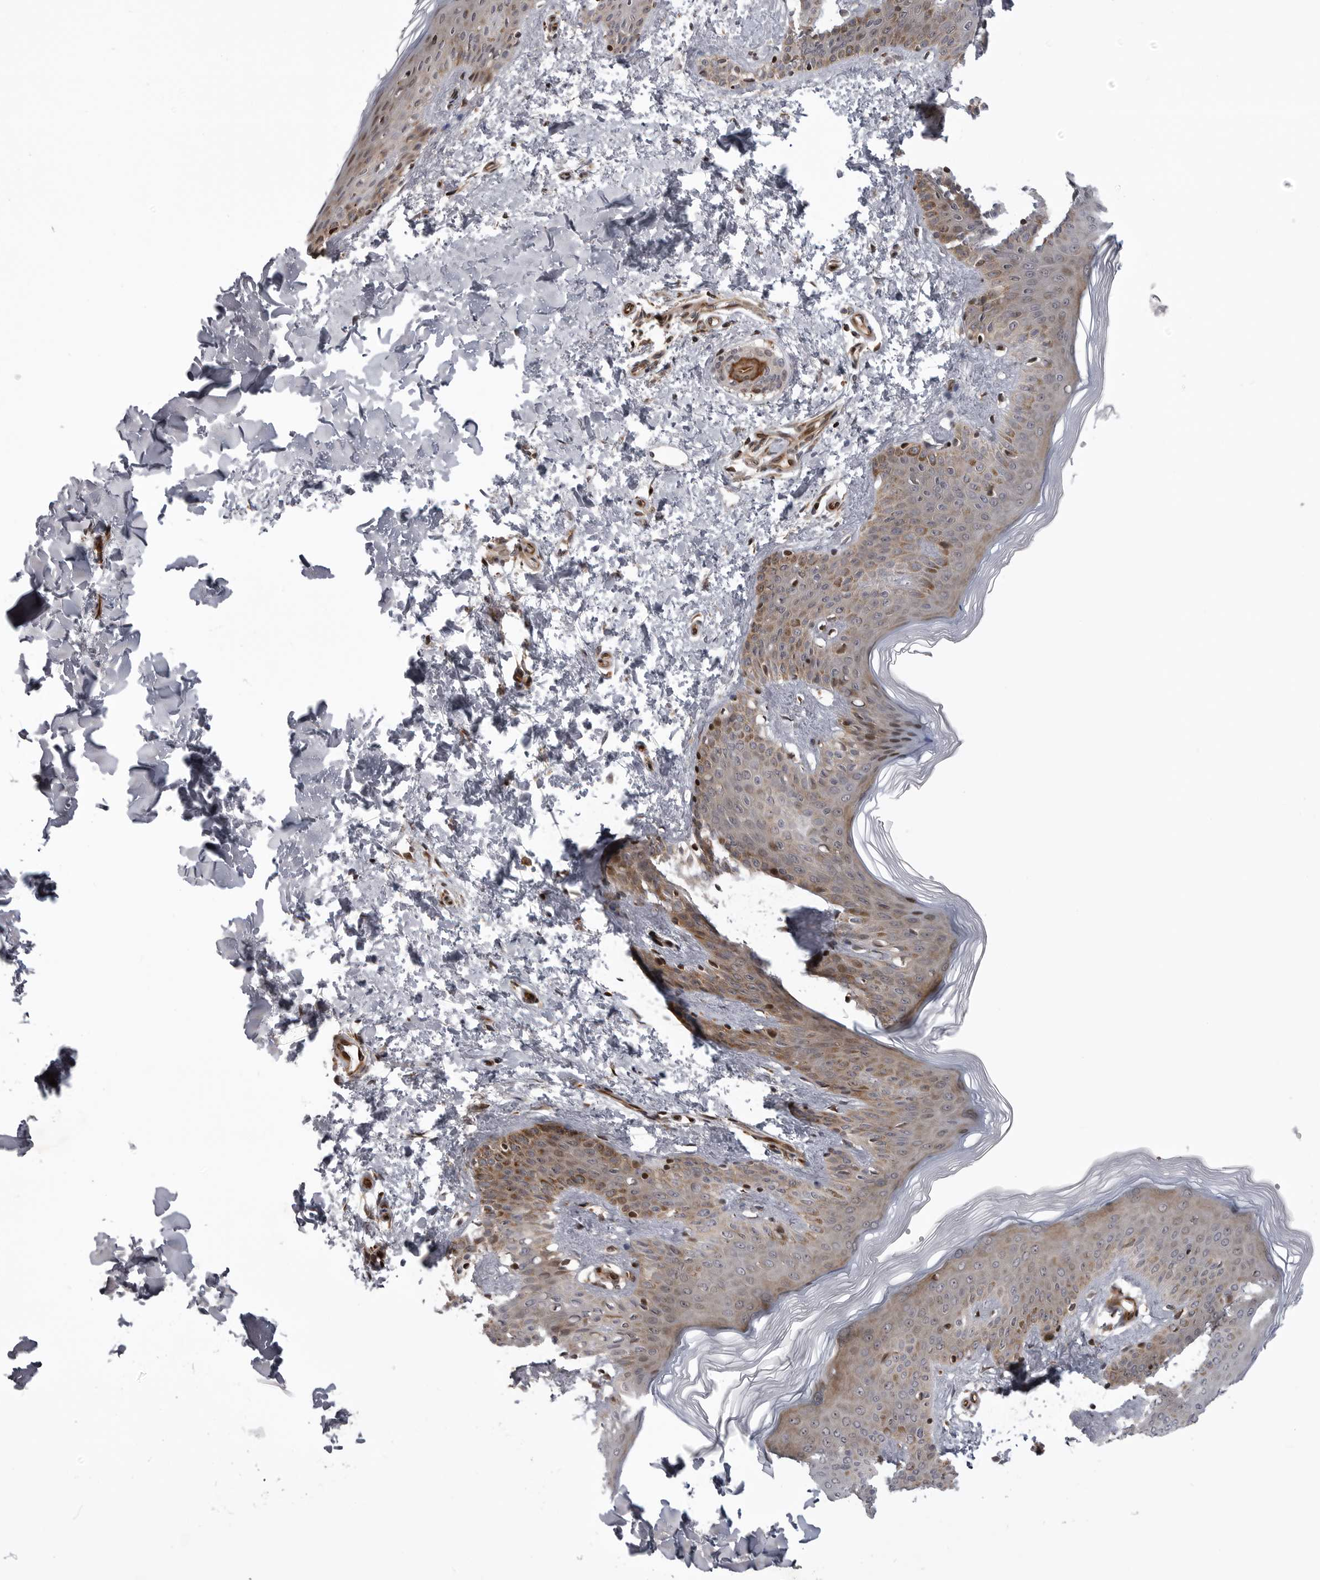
{"staining": {"intensity": "negative", "quantity": "none", "location": "none"}, "tissue": "skin", "cell_type": "Fibroblasts", "image_type": "normal", "snomed": [{"axis": "morphology", "description": "Normal tissue, NOS"}, {"axis": "morphology", "description": "Neoplasm, benign, NOS"}, {"axis": "topography", "description": "Skin"}, {"axis": "topography", "description": "Soft tissue"}], "caption": "Immunohistochemical staining of unremarkable skin demonstrates no significant staining in fibroblasts. Brightfield microscopy of IHC stained with DAB (3,3'-diaminobenzidine) (brown) and hematoxylin (blue), captured at high magnification.", "gene": "ABL1", "patient": {"sex": "male", "age": 26}}